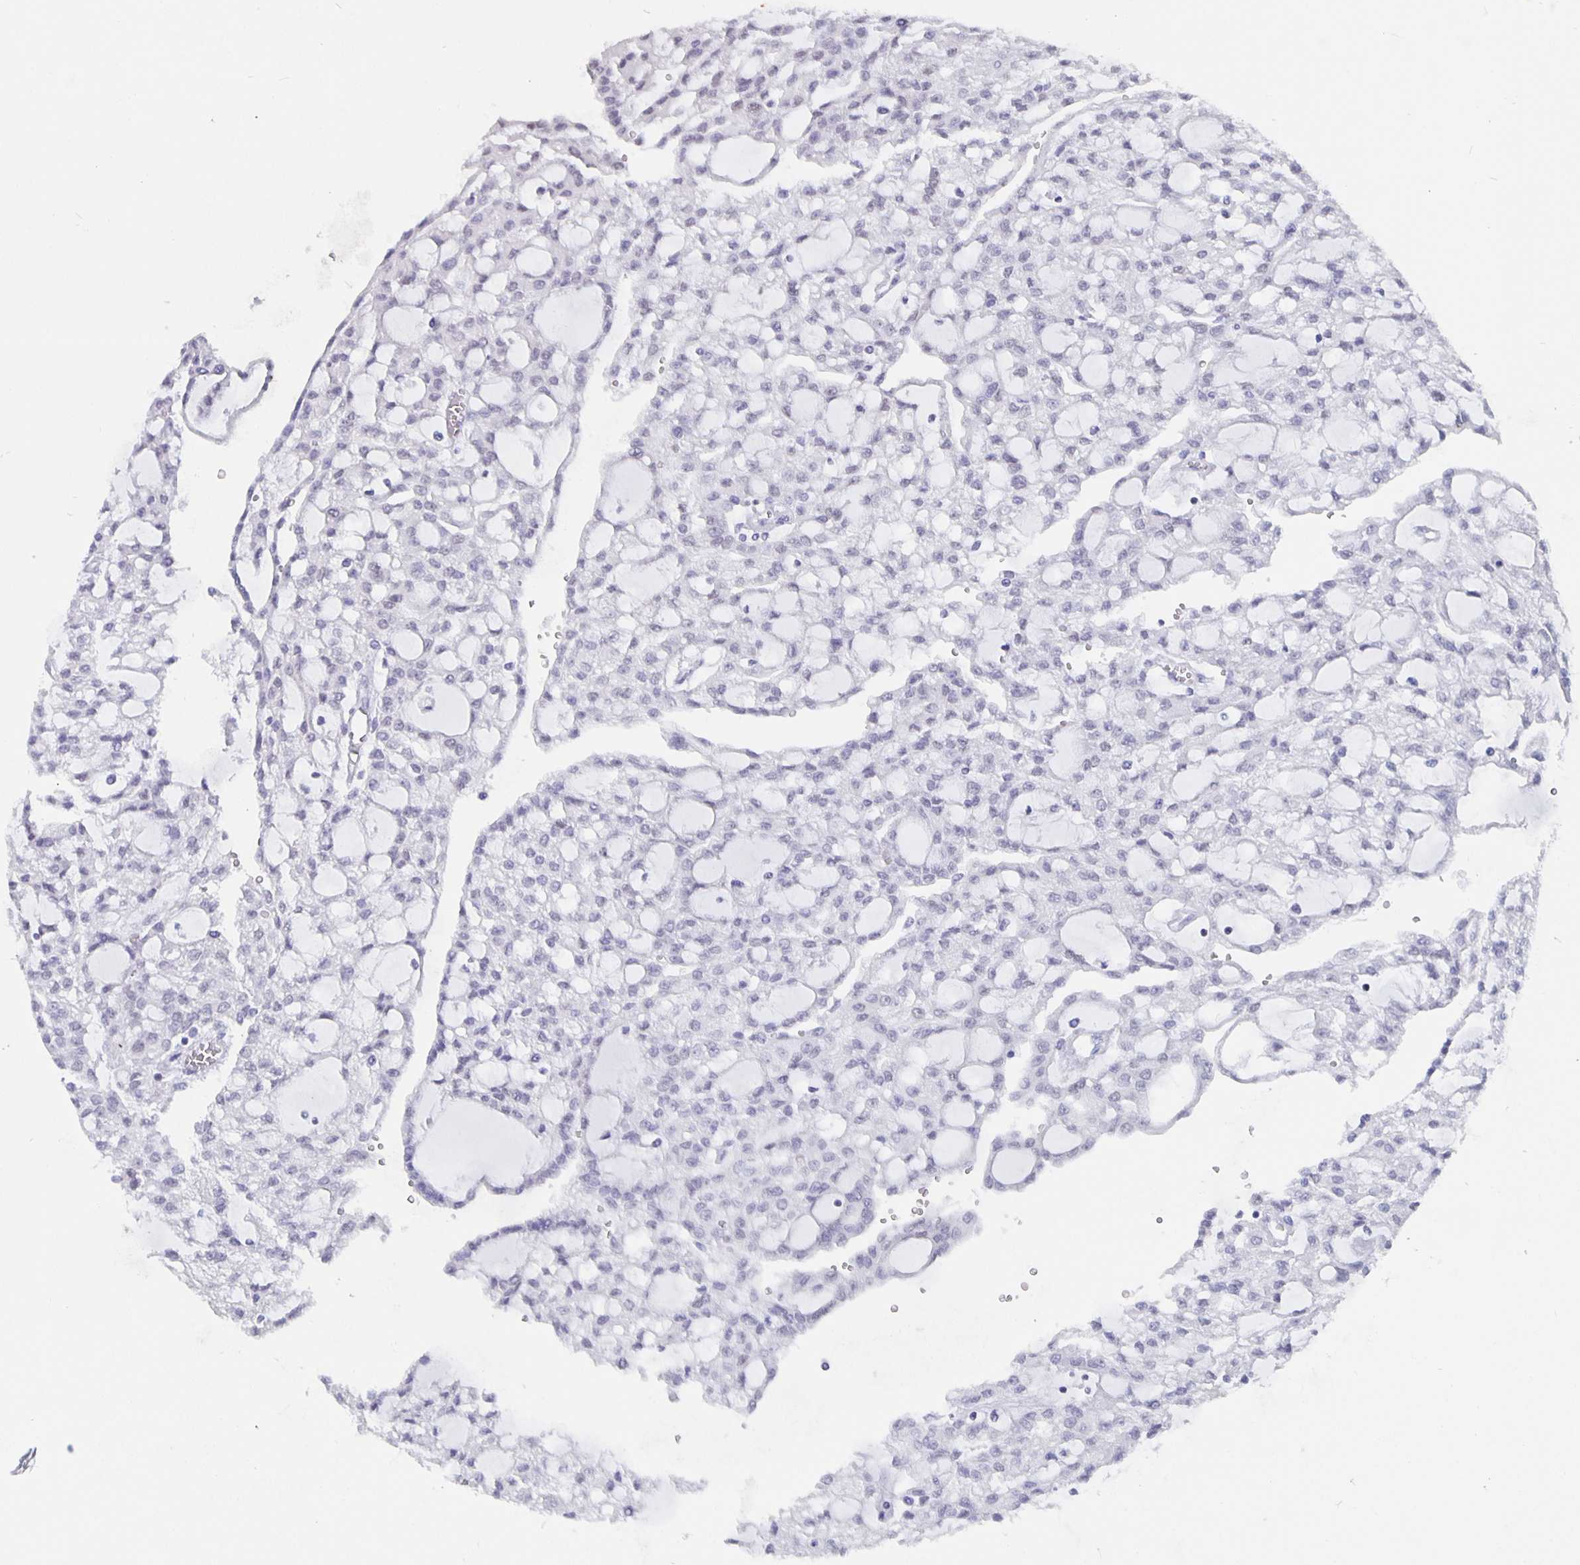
{"staining": {"intensity": "negative", "quantity": "none", "location": "none"}, "tissue": "renal cancer", "cell_type": "Tumor cells", "image_type": "cancer", "snomed": [{"axis": "morphology", "description": "Adenocarcinoma, NOS"}, {"axis": "topography", "description": "Kidney"}], "caption": "Tumor cells are negative for brown protein staining in renal cancer.", "gene": "SATB2", "patient": {"sex": "male", "age": 63}}